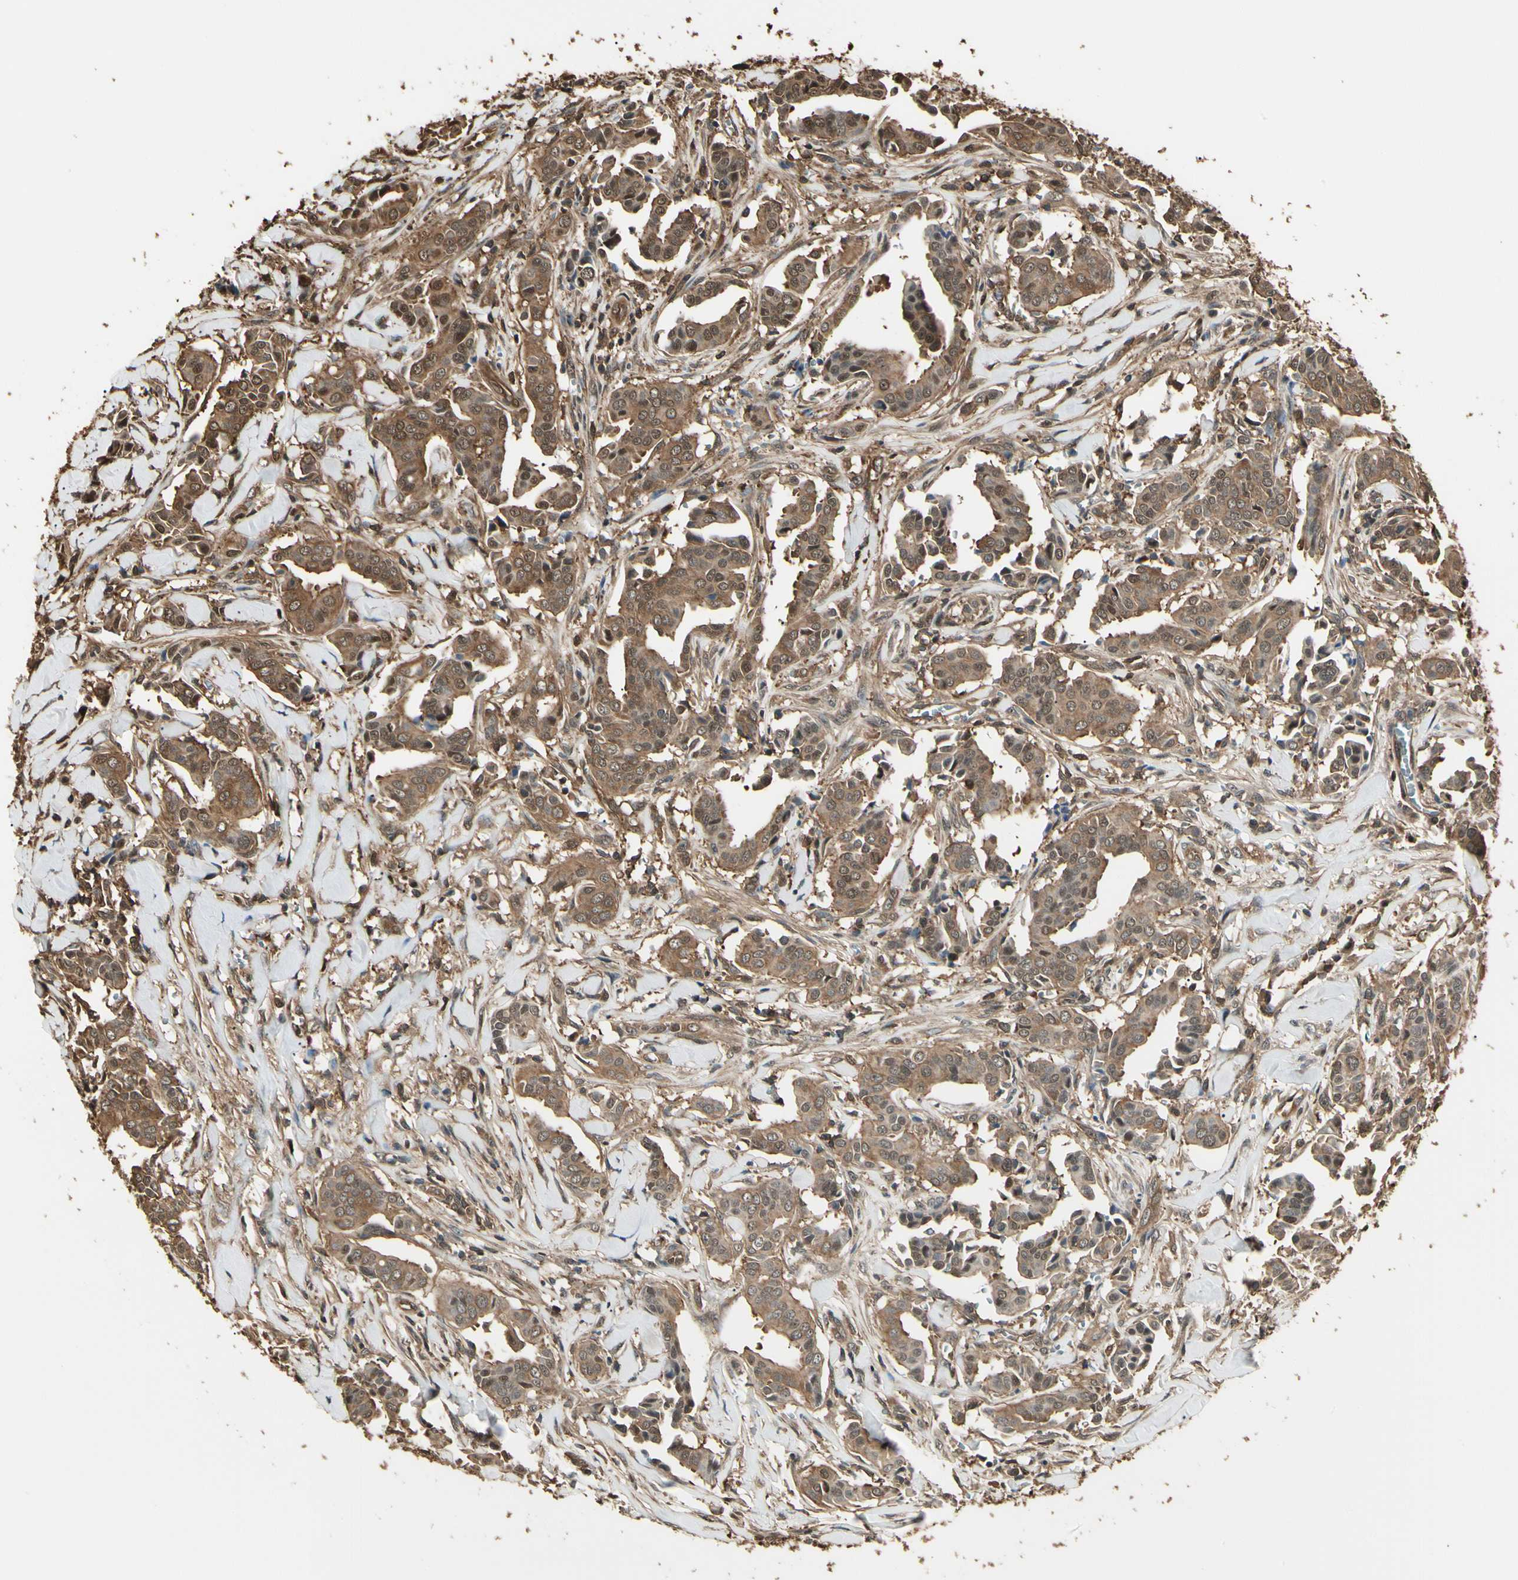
{"staining": {"intensity": "moderate", "quantity": ">75%", "location": "cytoplasmic/membranous,nuclear"}, "tissue": "head and neck cancer", "cell_type": "Tumor cells", "image_type": "cancer", "snomed": [{"axis": "morphology", "description": "Adenocarcinoma, NOS"}, {"axis": "topography", "description": "Salivary gland"}, {"axis": "topography", "description": "Head-Neck"}], "caption": "Moderate cytoplasmic/membranous and nuclear expression is identified in approximately >75% of tumor cells in head and neck cancer (adenocarcinoma). (IHC, brightfield microscopy, high magnification).", "gene": "YWHAE", "patient": {"sex": "female", "age": 59}}